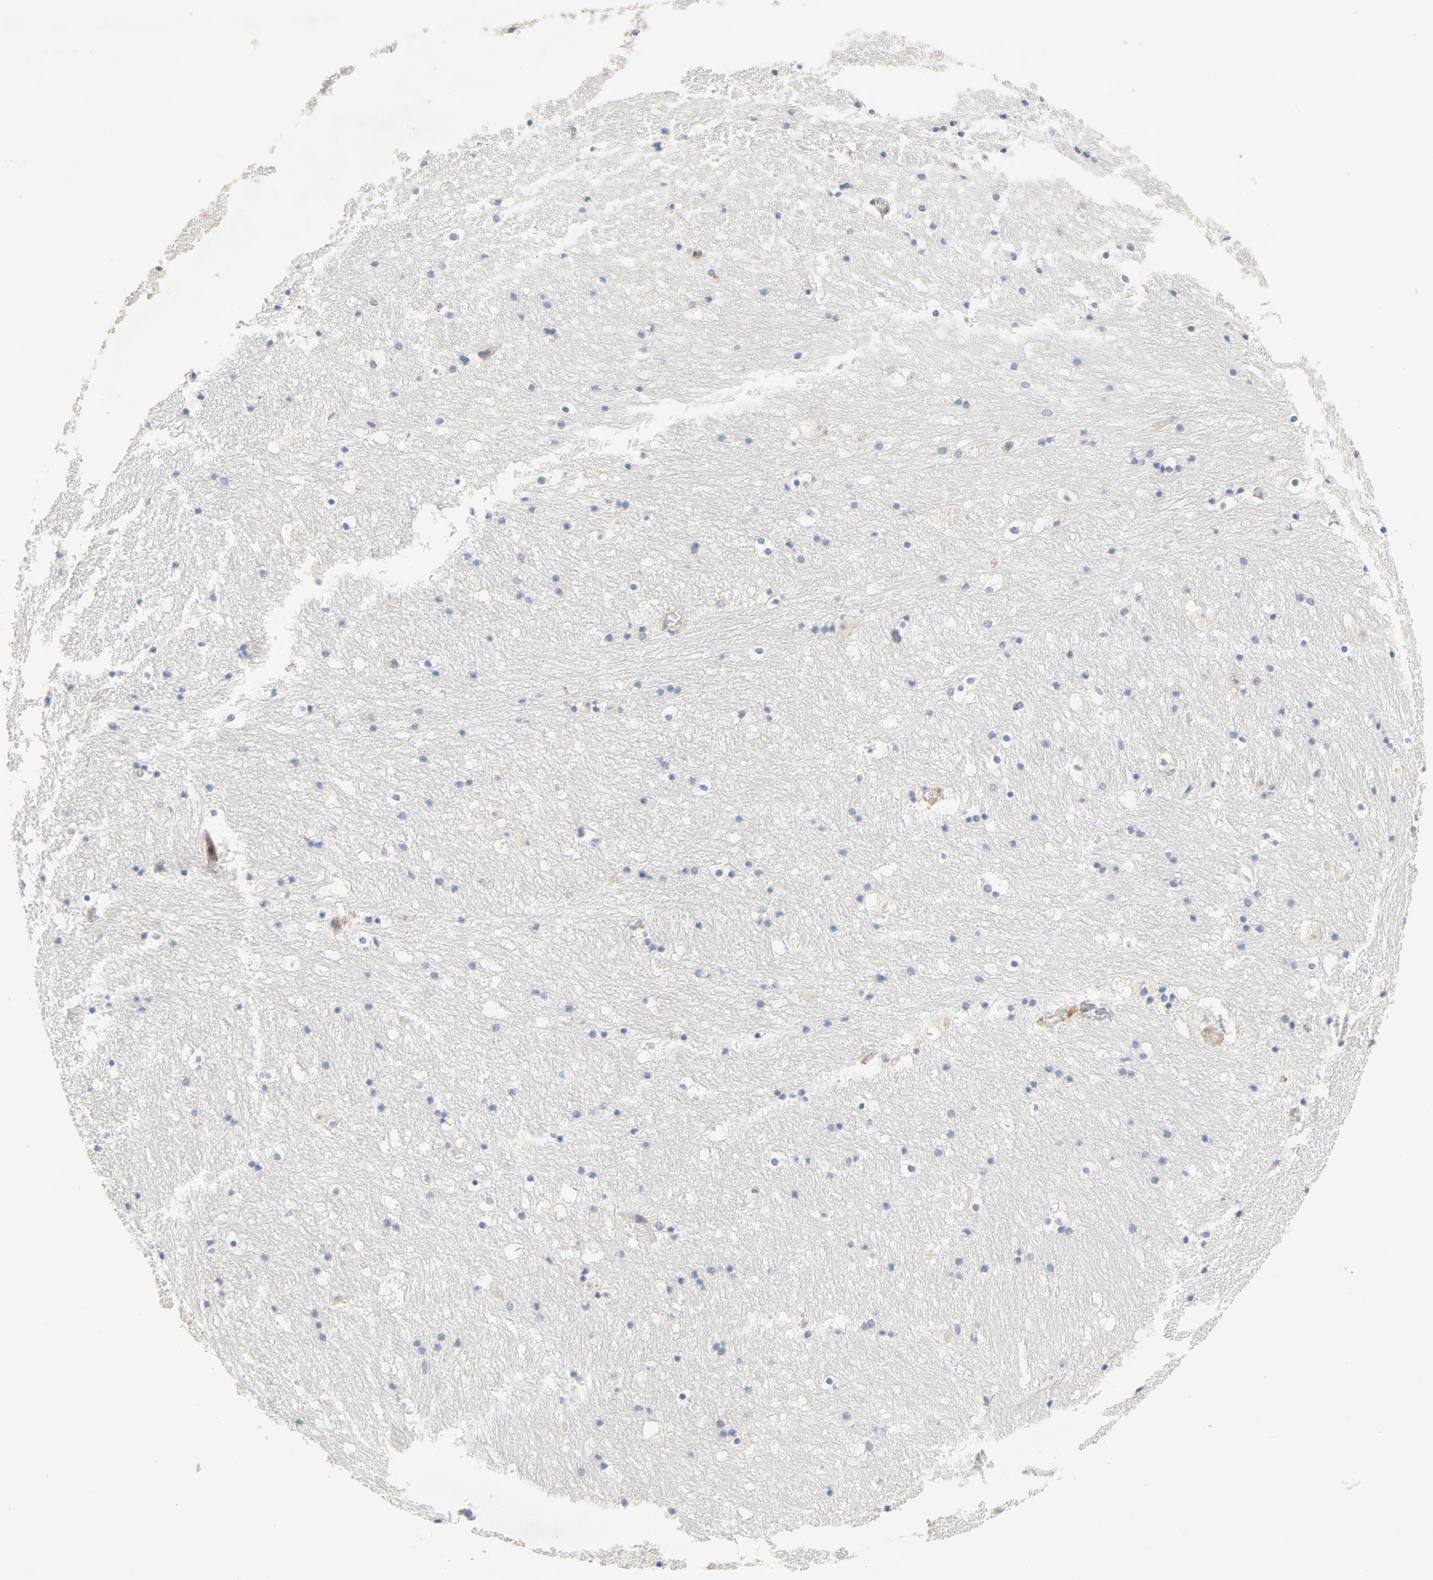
{"staining": {"intensity": "negative", "quantity": "none", "location": "none"}, "tissue": "caudate", "cell_type": "Glial cells", "image_type": "normal", "snomed": [{"axis": "morphology", "description": "Normal tissue, NOS"}, {"axis": "topography", "description": "Lateral ventricle wall"}], "caption": "IHC of normal caudate shows no positivity in glial cells. Nuclei are stained in blue.", "gene": "STAT1", "patient": {"sex": "male", "age": 45}}